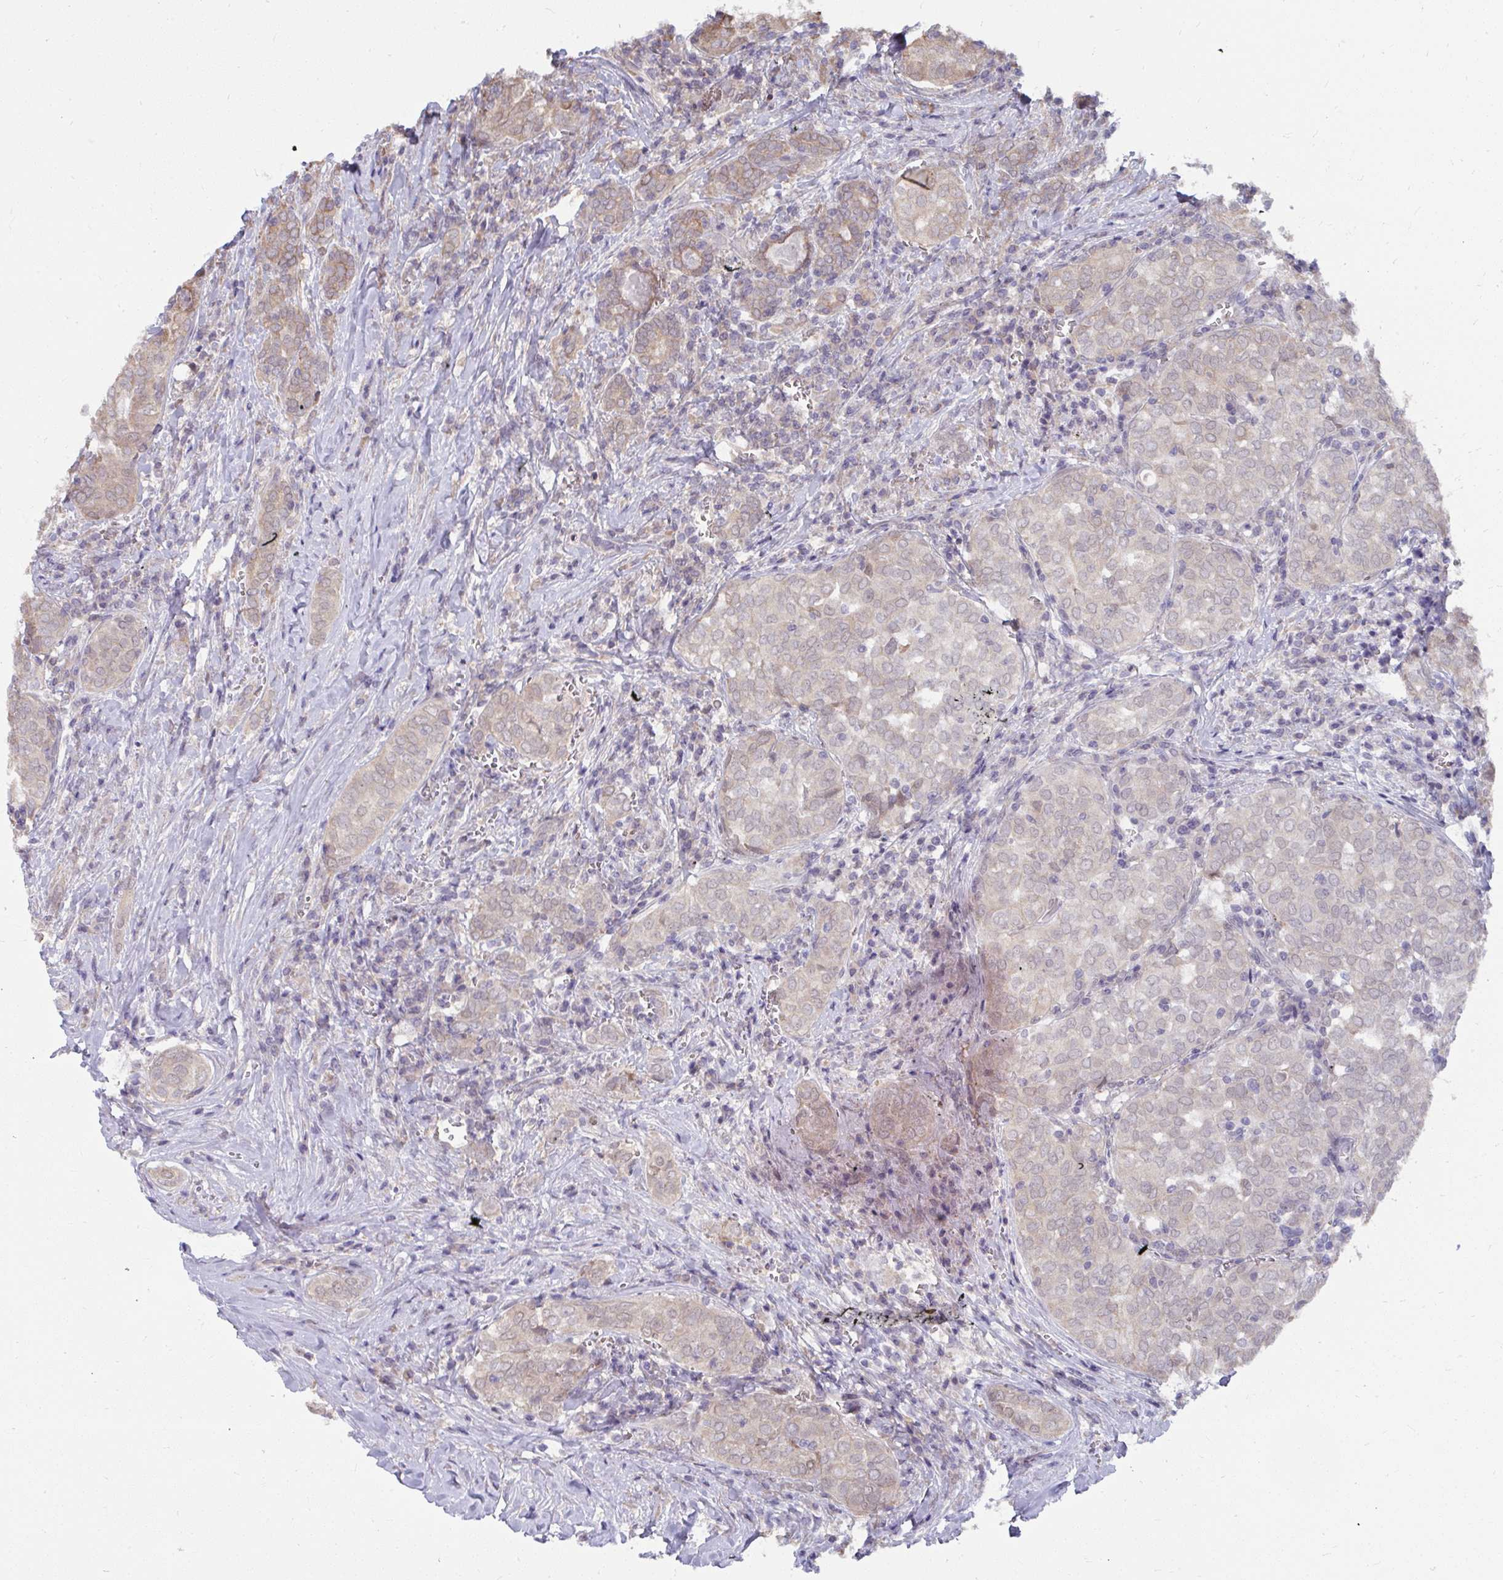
{"staining": {"intensity": "weak", "quantity": "<25%", "location": "cytoplasmic/membranous"}, "tissue": "thyroid cancer", "cell_type": "Tumor cells", "image_type": "cancer", "snomed": [{"axis": "morphology", "description": "Papillary adenocarcinoma, NOS"}, {"axis": "topography", "description": "Thyroid gland"}], "caption": "Papillary adenocarcinoma (thyroid) was stained to show a protein in brown. There is no significant staining in tumor cells.", "gene": "NMNAT1", "patient": {"sex": "female", "age": 30}}